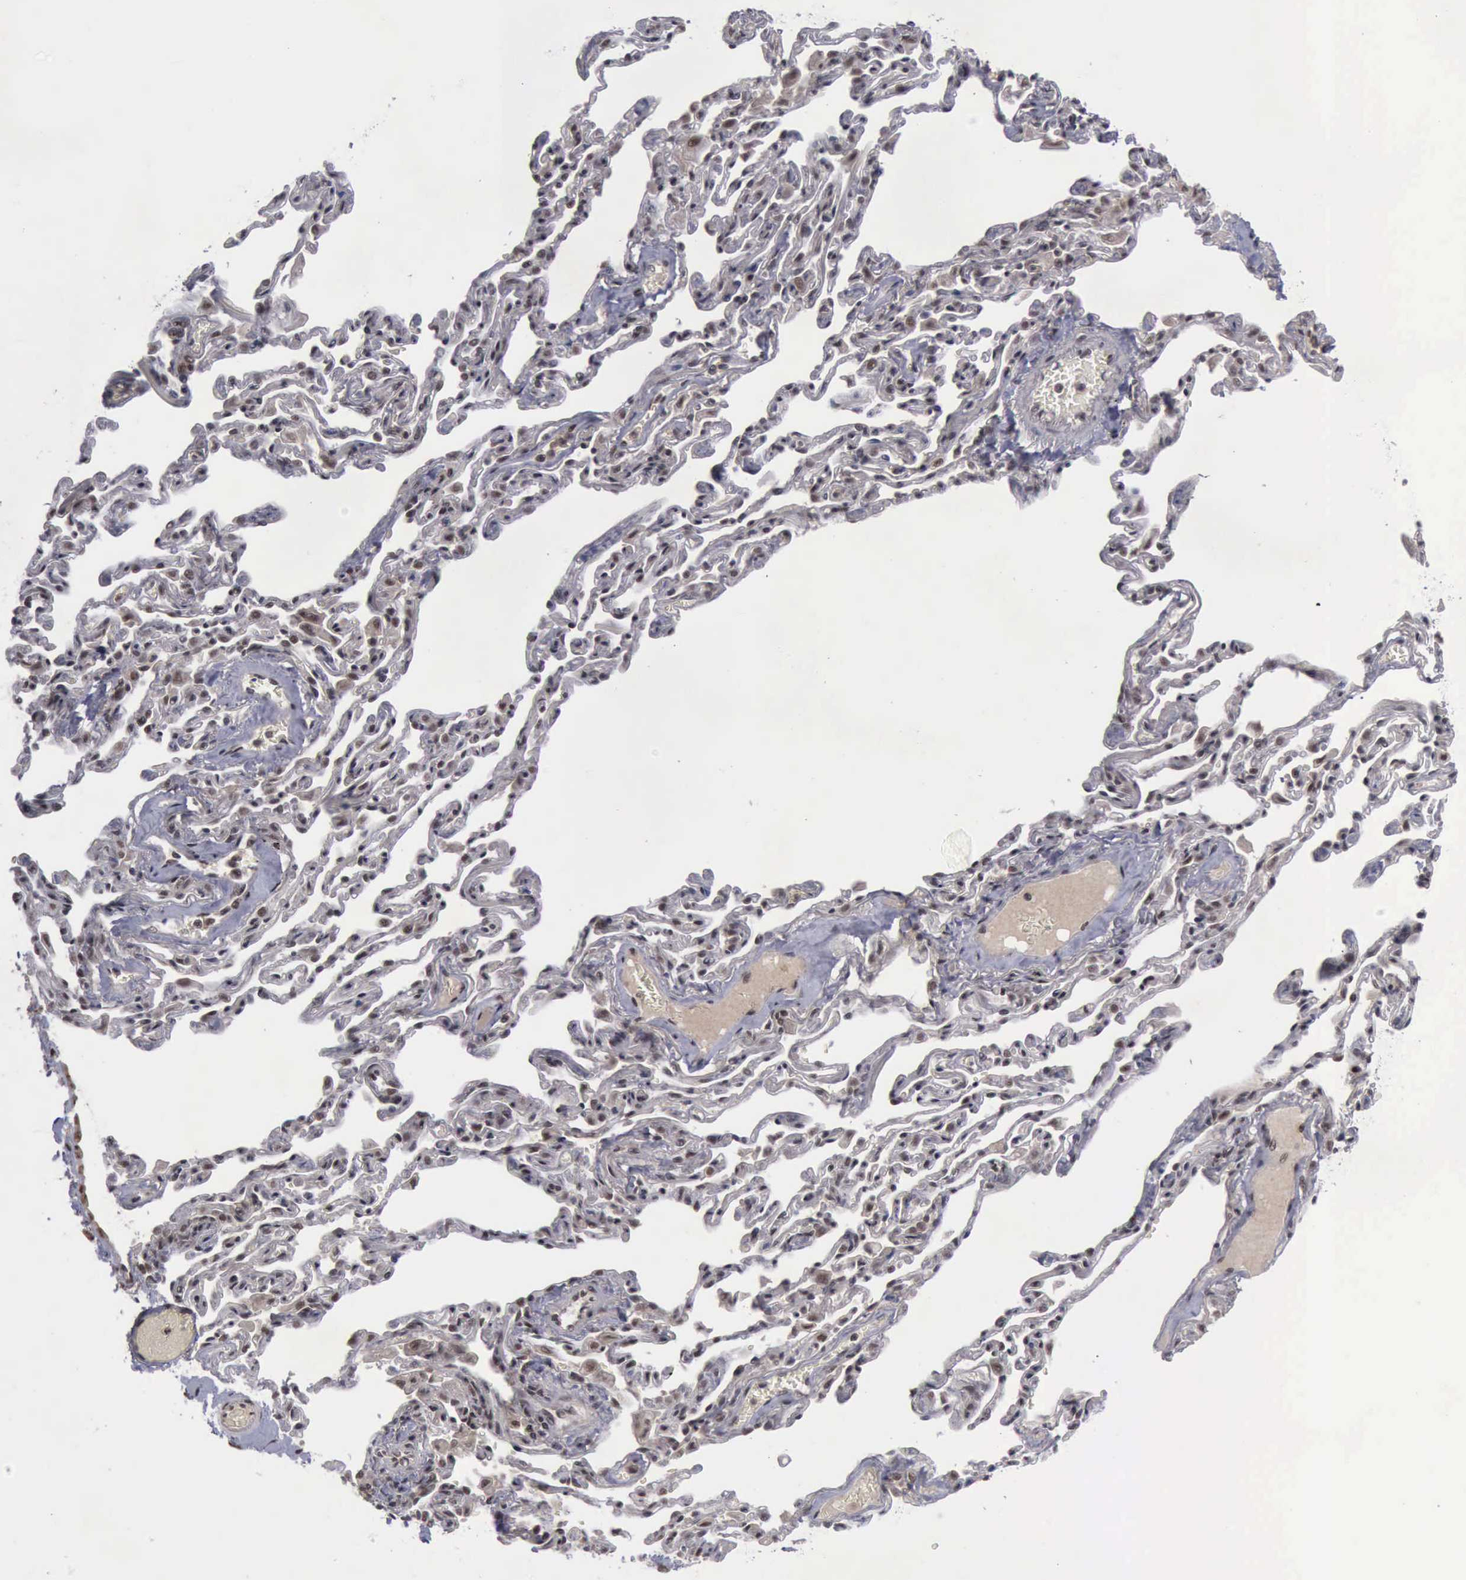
{"staining": {"intensity": "strong", "quantity": ">75%", "location": "nuclear"}, "tissue": "bronchus", "cell_type": "Respiratory epithelial cells", "image_type": "normal", "snomed": [{"axis": "morphology", "description": "Normal tissue, NOS"}, {"axis": "topography", "description": "Cartilage tissue"}, {"axis": "topography", "description": "Bronchus"}, {"axis": "topography", "description": "Lung"}], "caption": "This histopathology image exhibits immunohistochemistry staining of benign bronchus, with high strong nuclear positivity in approximately >75% of respiratory epithelial cells.", "gene": "ATM", "patient": {"sex": "male", "age": 64}}